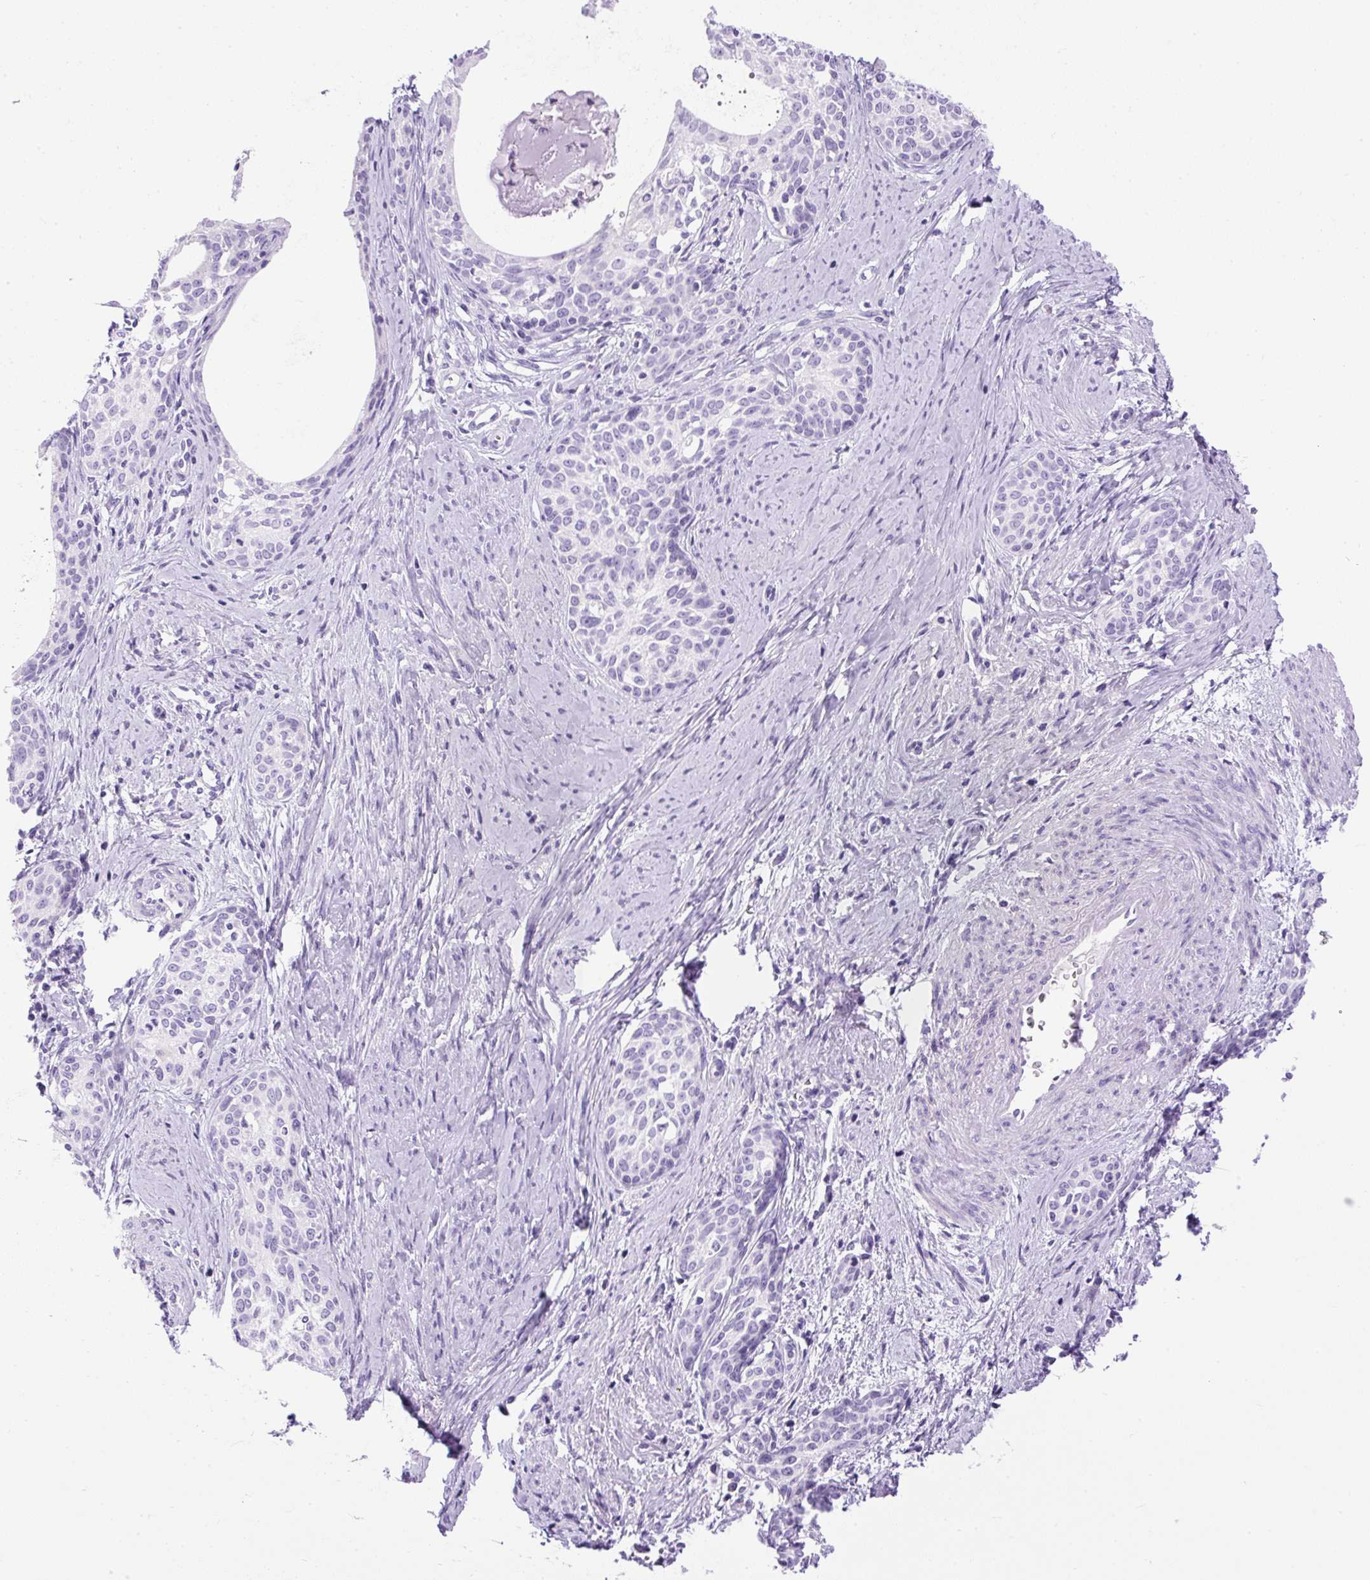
{"staining": {"intensity": "negative", "quantity": "none", "location": "none"}, "tissue": "cervical cancer", "cell_type": "Tumor cells", "image_type": "cancer", "snomed": [{"axis": "morphology", "description": "Squamous cell carcinoma, NOS"}, {"axis": "morphology", "description": "Adenocarcinoma, NOS"}, {"axis": "topography", "description": "Cervix"}], "caption": "Human cervical squamous cell carcinoma stained for a protein using immunohistochemistry displays no expression in tumor cells.", "gene": "UPP1", "patient": {"sex": "female", "age": 52}}